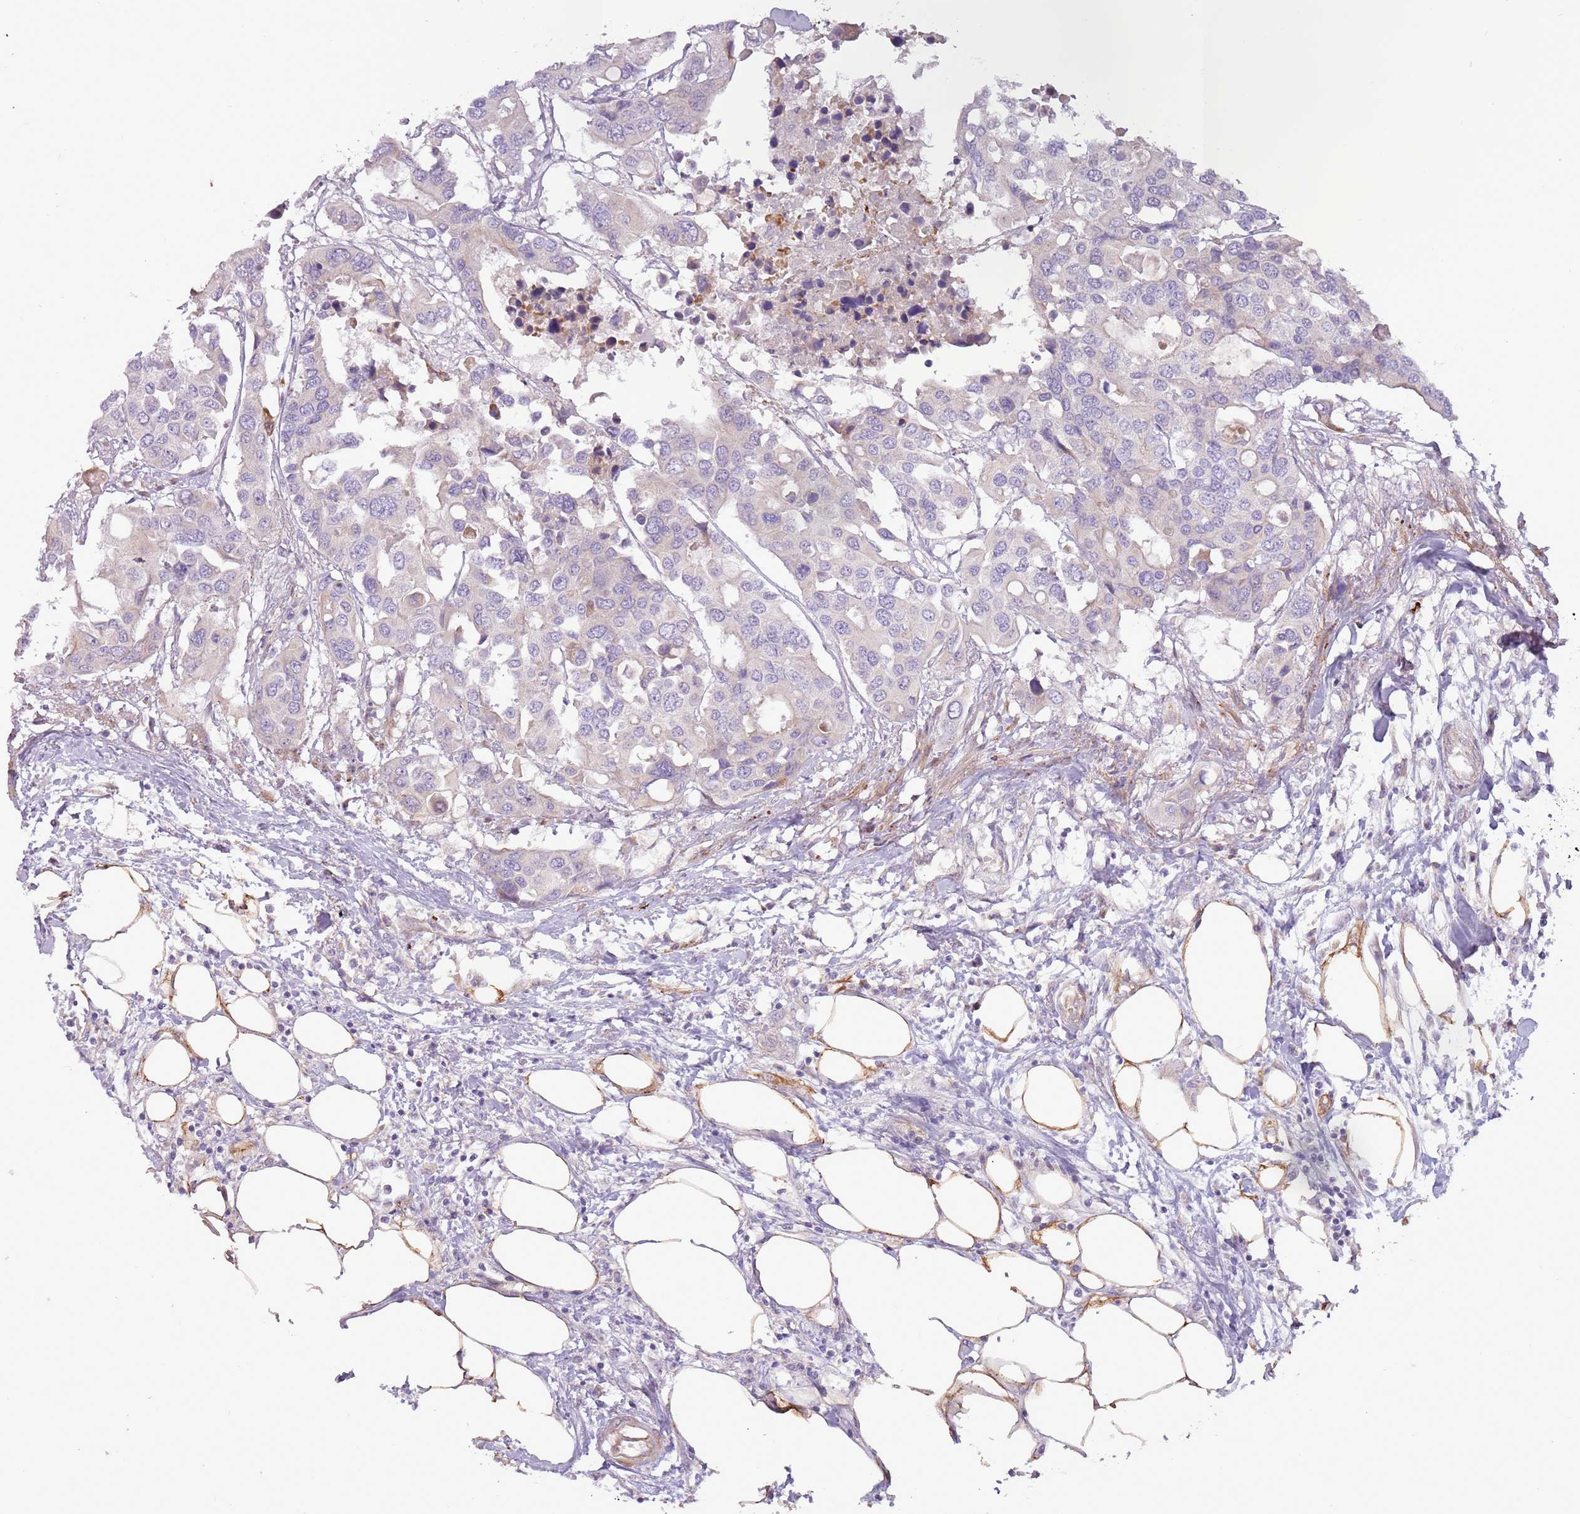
{"staining": {"intensity": "negative", "quantity": "none", "location": "none"}, "tissue": "colorectal cancer", "cell_type": "Tumor cells", "image_type": "cancer", "snomed": [{"axis": "morphology", "description": "Adenocarcinoma, NOS"}, {"axis": "topography", "description": "Colon"}], "caption": "Protein analysis of colorectal adenocarcinoma exhibits no significant positivity in tumor cells.", "gene": "MRO", "patient": {"sex": "male", "age": 77}}